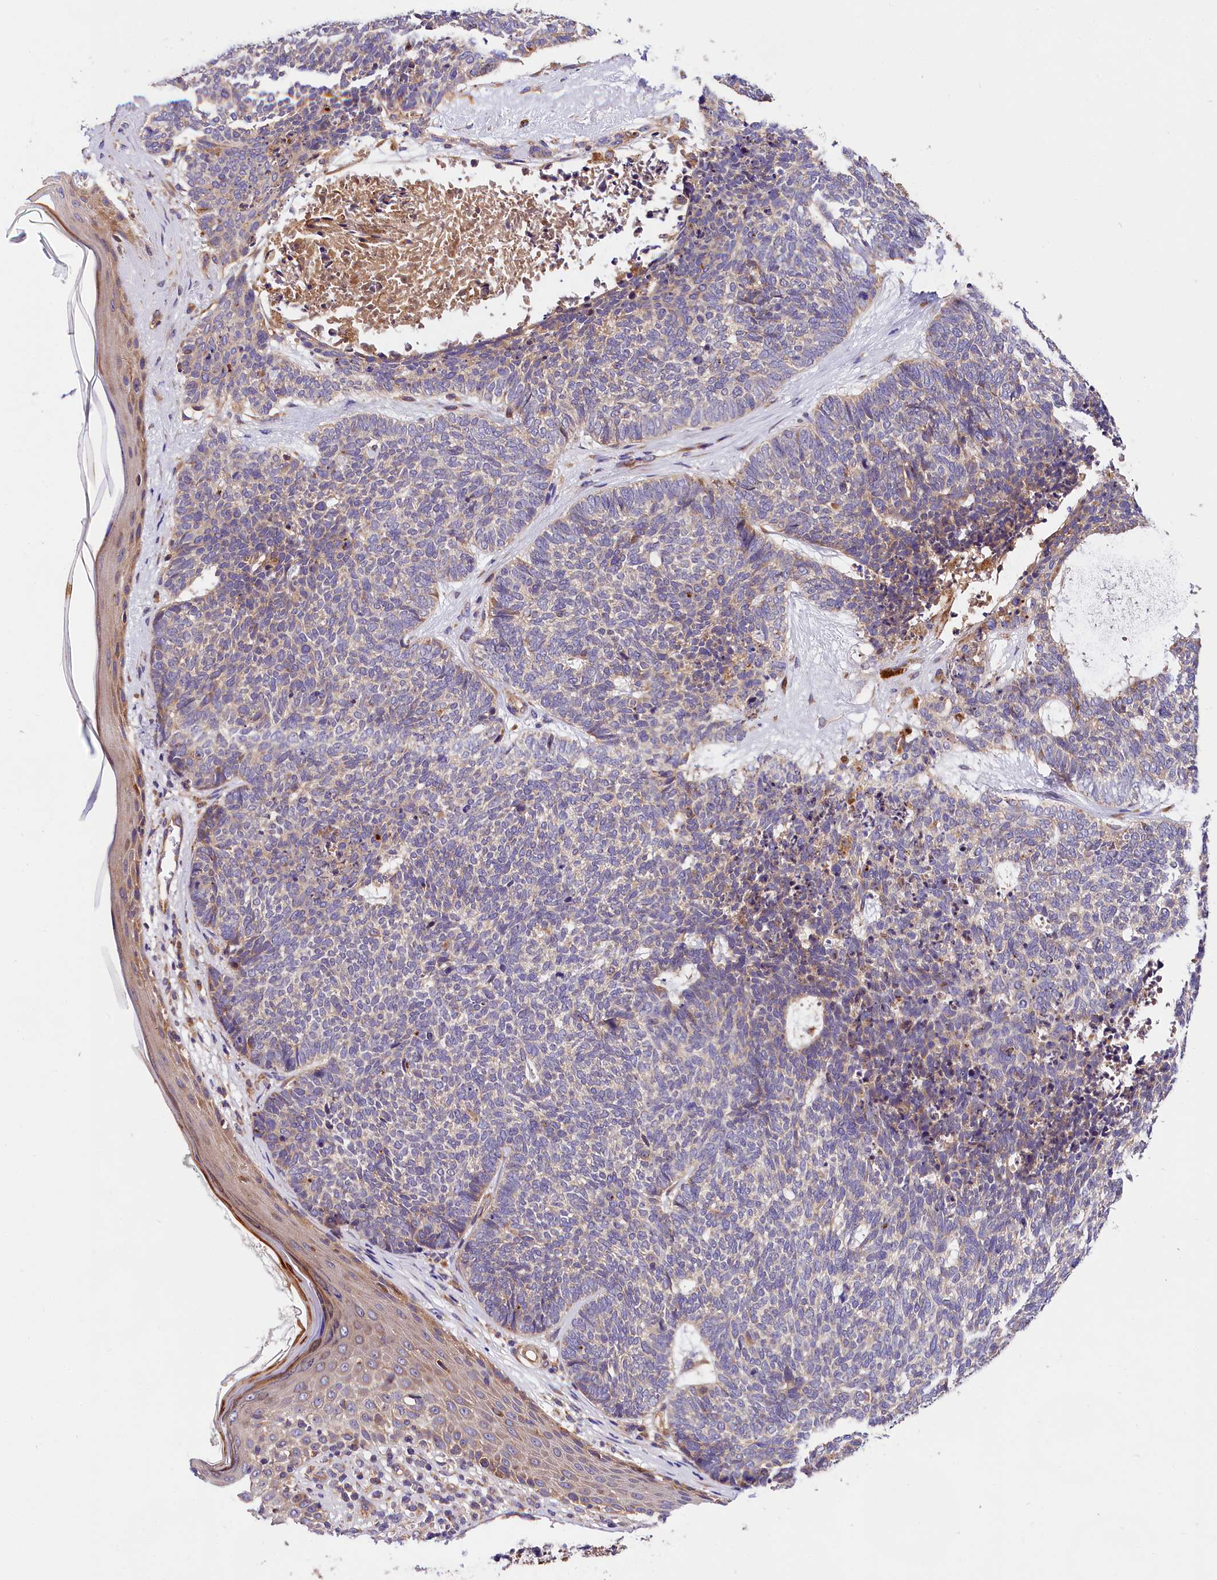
{"staining": {"intensity": "negative", "quantity": "none", "location": "none"}, "tissue": "skin cancer", "cell_type": "Tumor cells", "image_type": "cancer", "snomed": [{"axis": "morphology", "description": "Basal cell carcinoma"}, {"axis": "topography", "description": "Skin"}], "caption": "Immunohistochemistry histopathology image of human basal cell carcinoma (skin) stained for a protein (brown), which exhibits no expression in tumor cells.", "gene": "SPG11", "patient": {"sex": "female", "age": 84}}